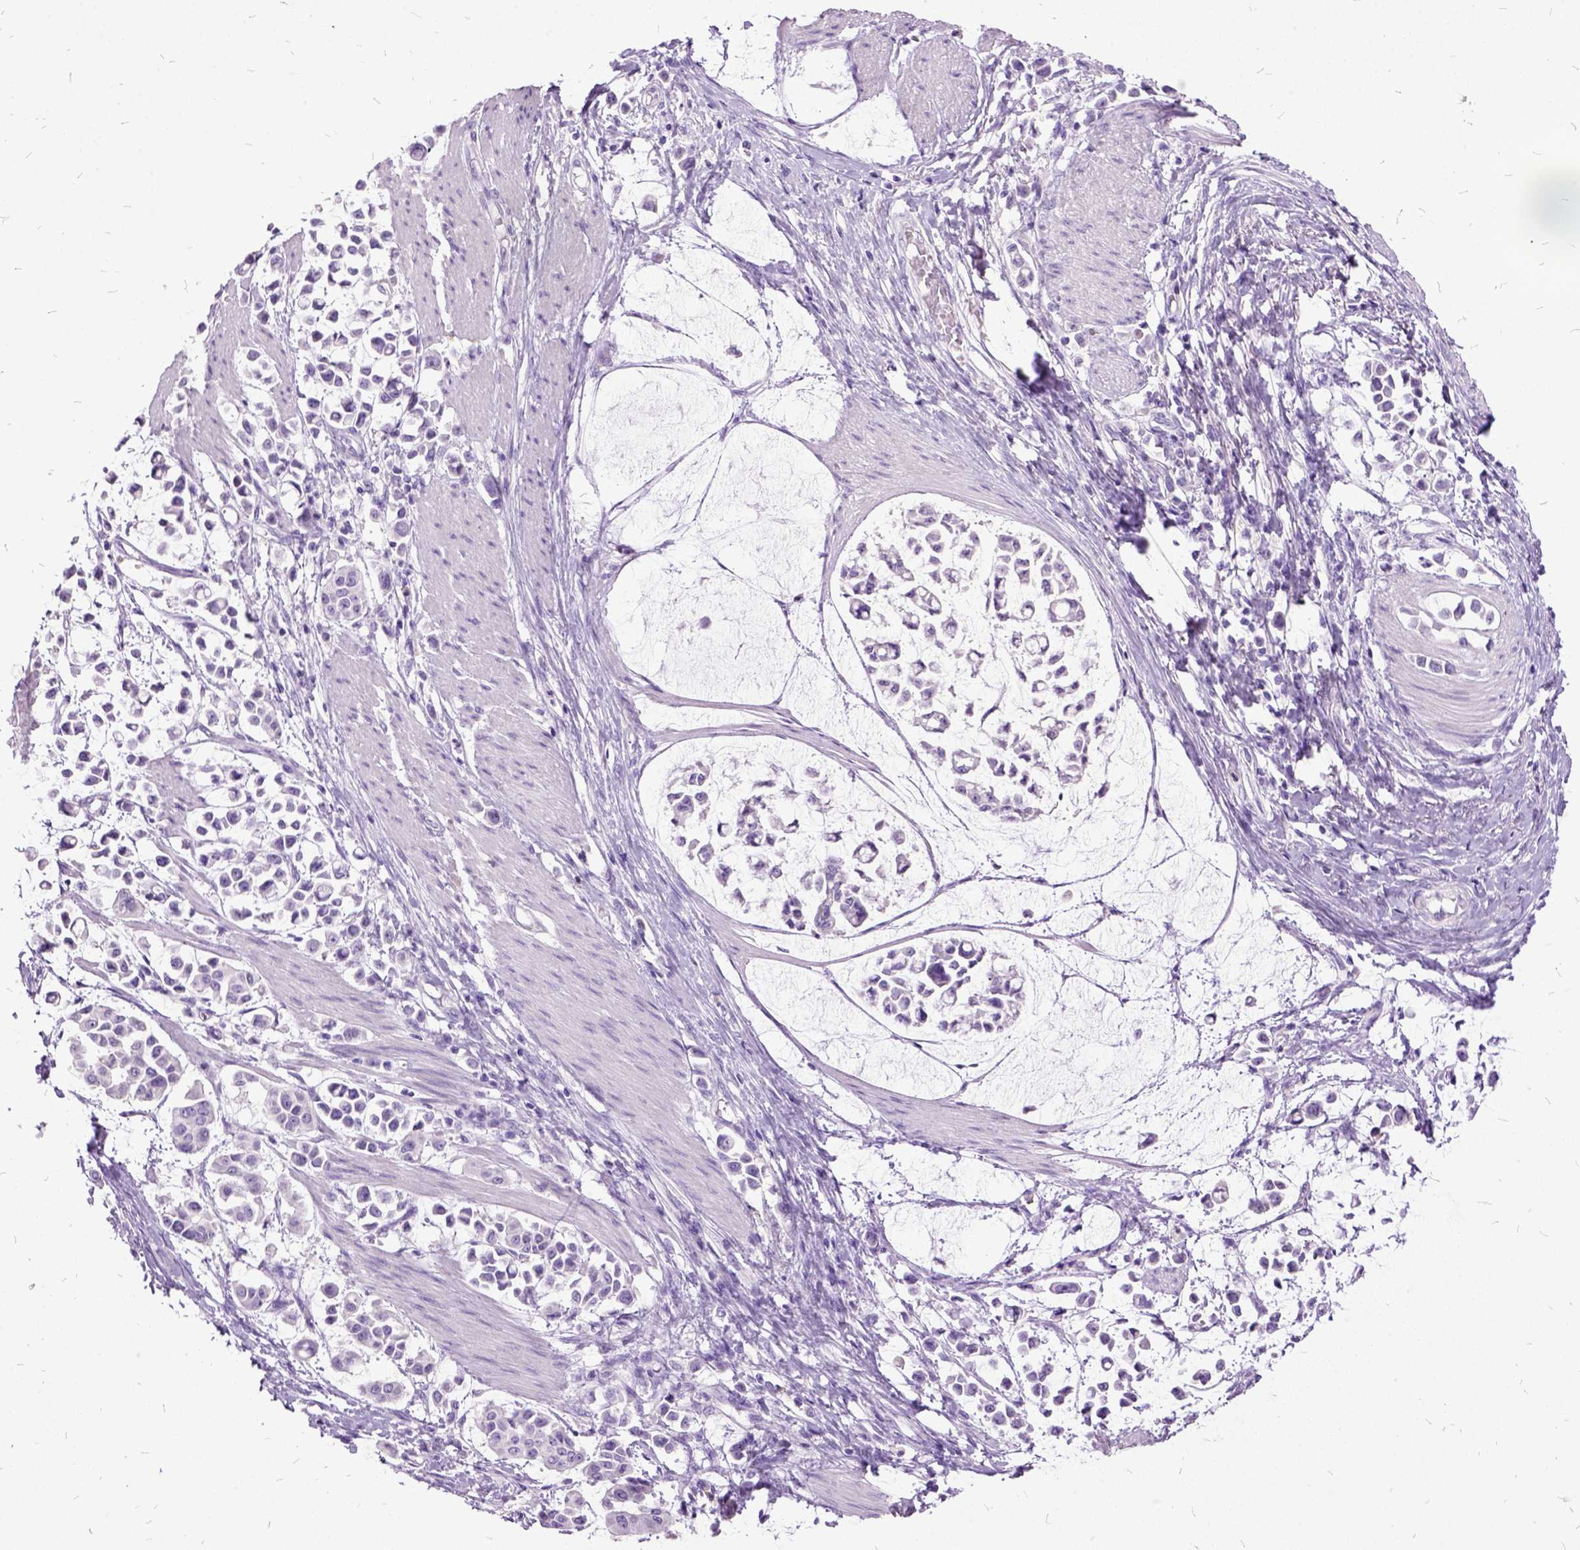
{"staining": {"intensity": "negative", "quantity": "none", "location": "none"}, "tissue": "stomach cancer", "cell_type": "Tumor cells", "image_type": "cancer", "snomed": [{"axis": "morphology", "description": "Adenocarcinoma, NOS"}, {"axis": "topography", "description": "Stomach"}], "caption": "The image reveals no significant positivity in tumor cells of stomach cancer.", "gene": "MME", "patient": {"sex": "male", "age": 82}}